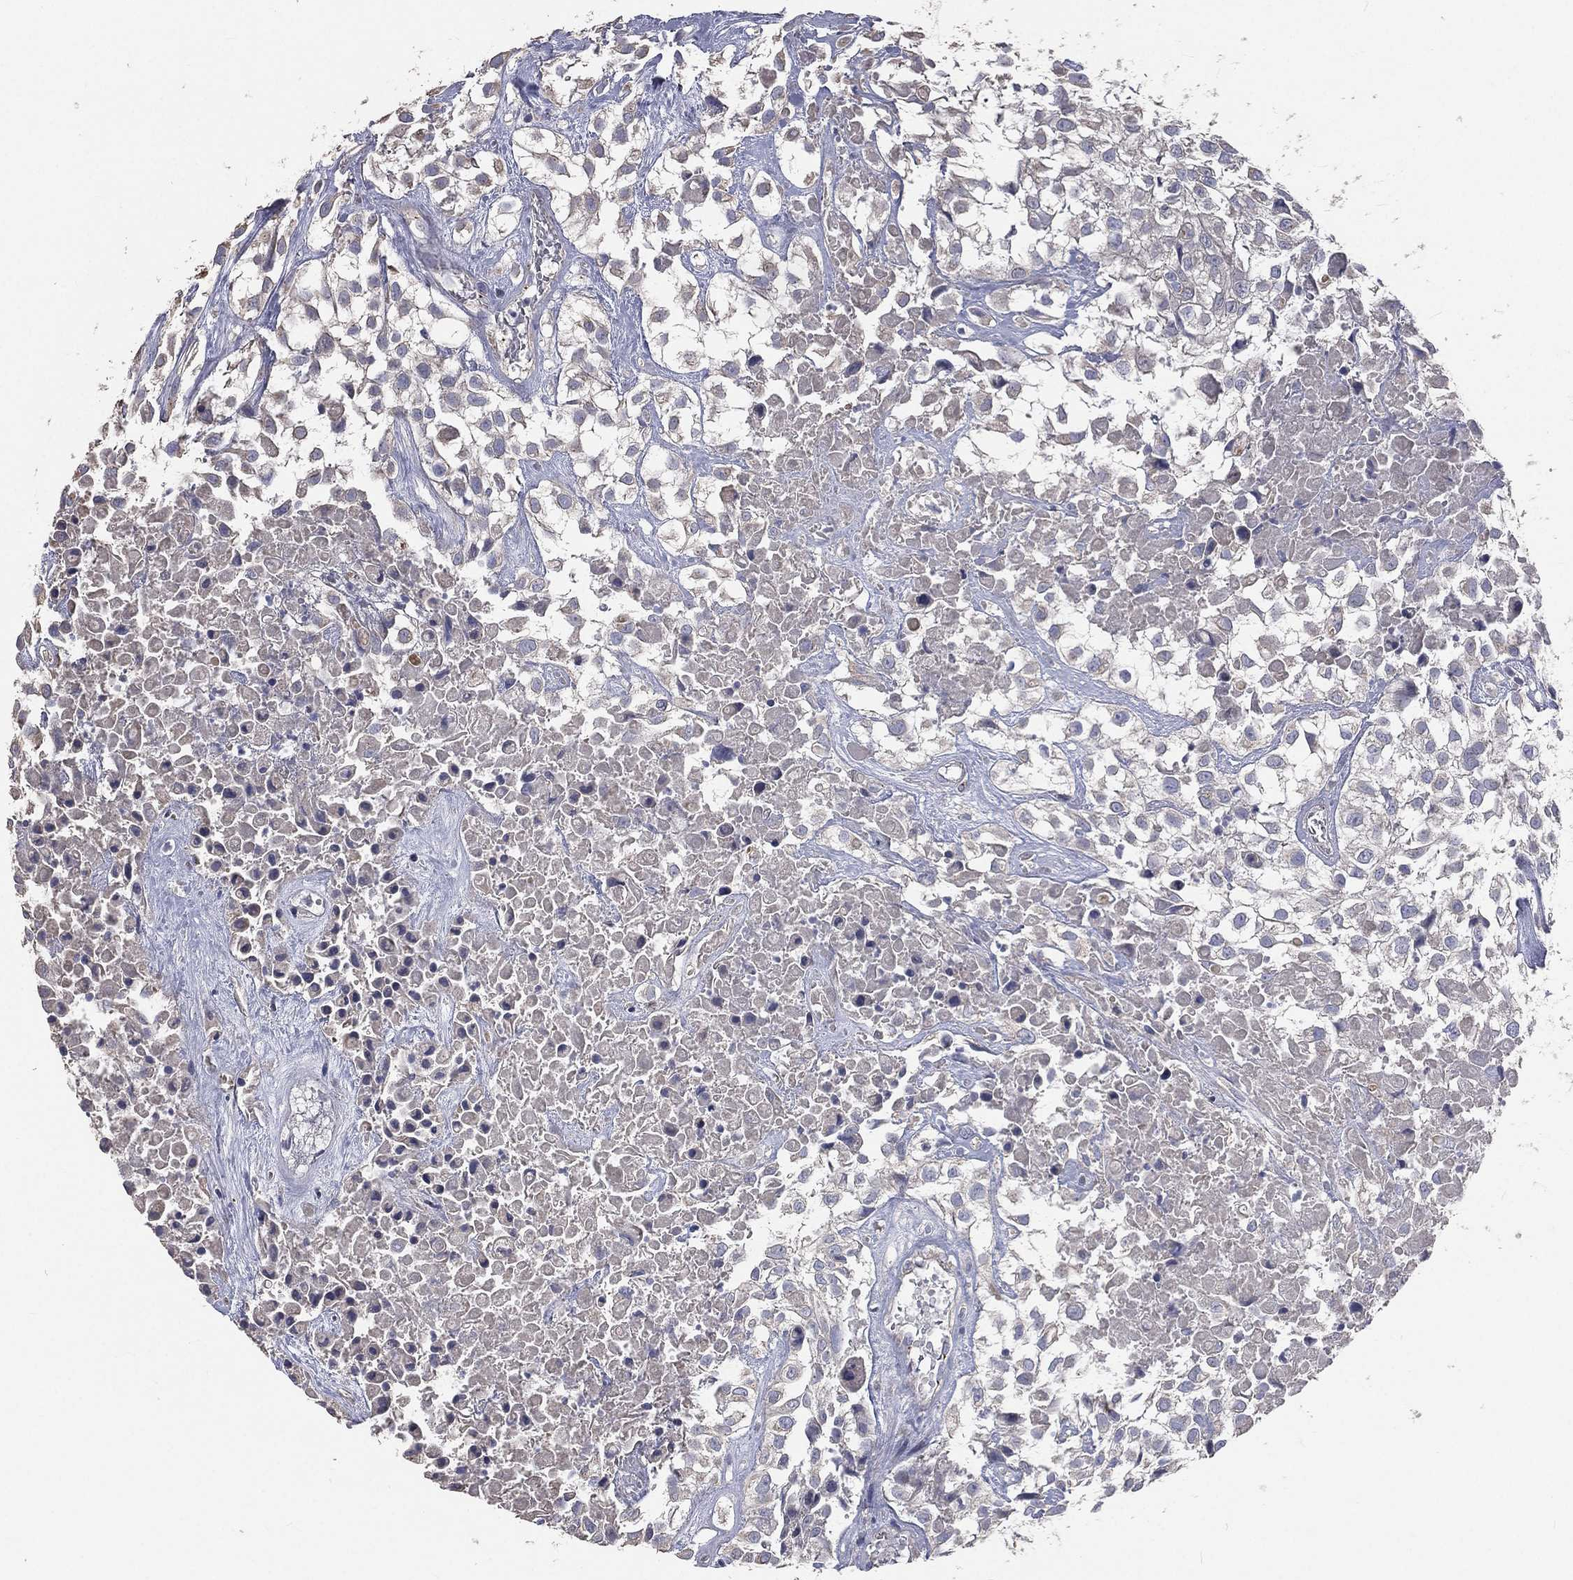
{"staining": {"intensity": "negative", "quantity": "none", "location": "none"}, "tissue": "urothelial cancer", "cell_type": "Tumor cells", "image_type": "cancer", "snomed": [{"axis": "morphology", "description": "Urothelial carcinoma, High grade"}, {"axis": "topography", "description": "Urinary bladder"}], "caption": "Tumor cells show no significant staining in urothelial carcinoma (high-grade).", "gene": "CROCC", "patient": {"sex": "male", "age": 56}}